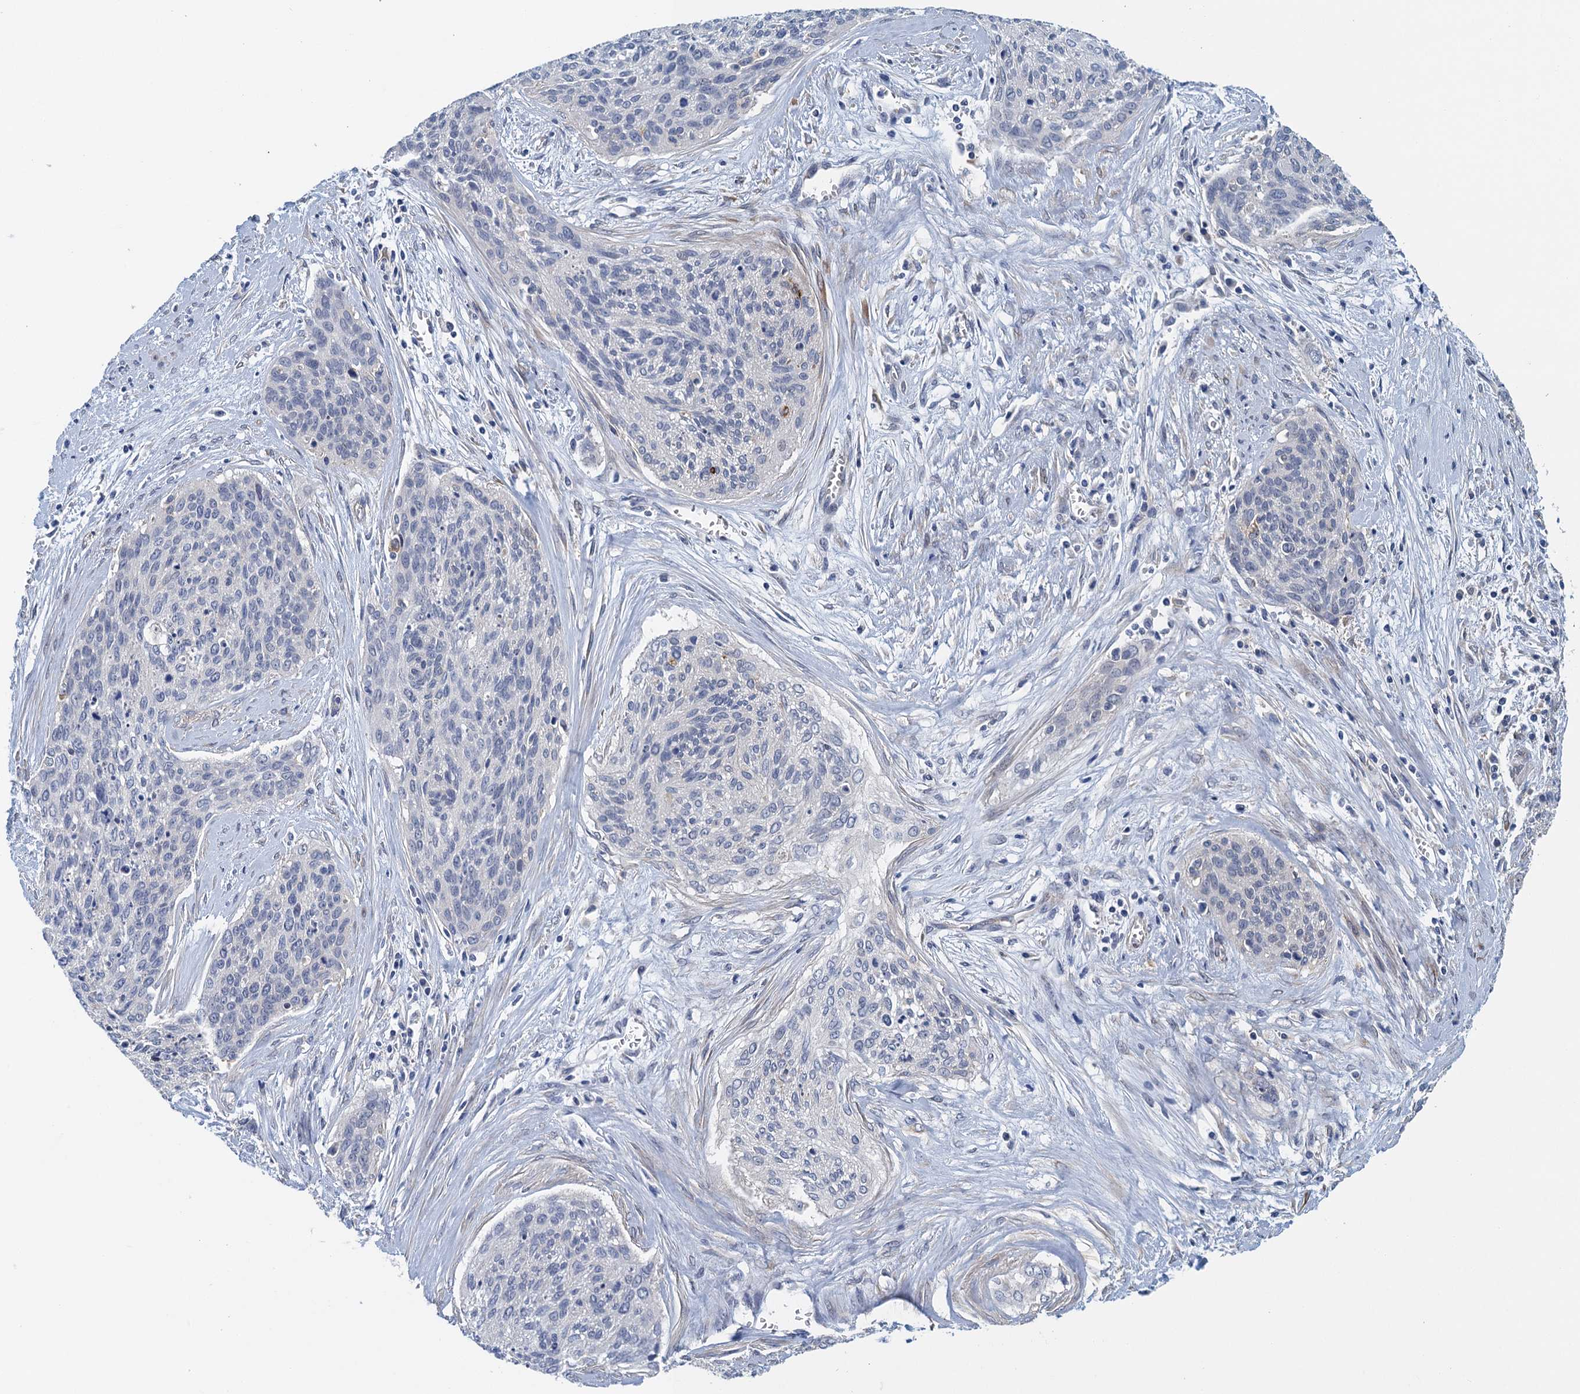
{"staining": {"intensity": "negative", "quantity": "none", "location": "none"}, "tissue": "cervical cancer", "cell_type": "Tumor cells", "image_type": "cancer", "snomed": [{"axis": "morphology", "description": "Squamous cell carcinoma, NOS"}, {"axis": "topography", "description": "Cervix"}], "caption": "An image of human cervical cancer is negative for staining in tumor cells. (Immunohistochemistry, brightfield microscopy, high magnification).", "gene": "RSAD2", "patient": {"sex": "female", "age": 55}}